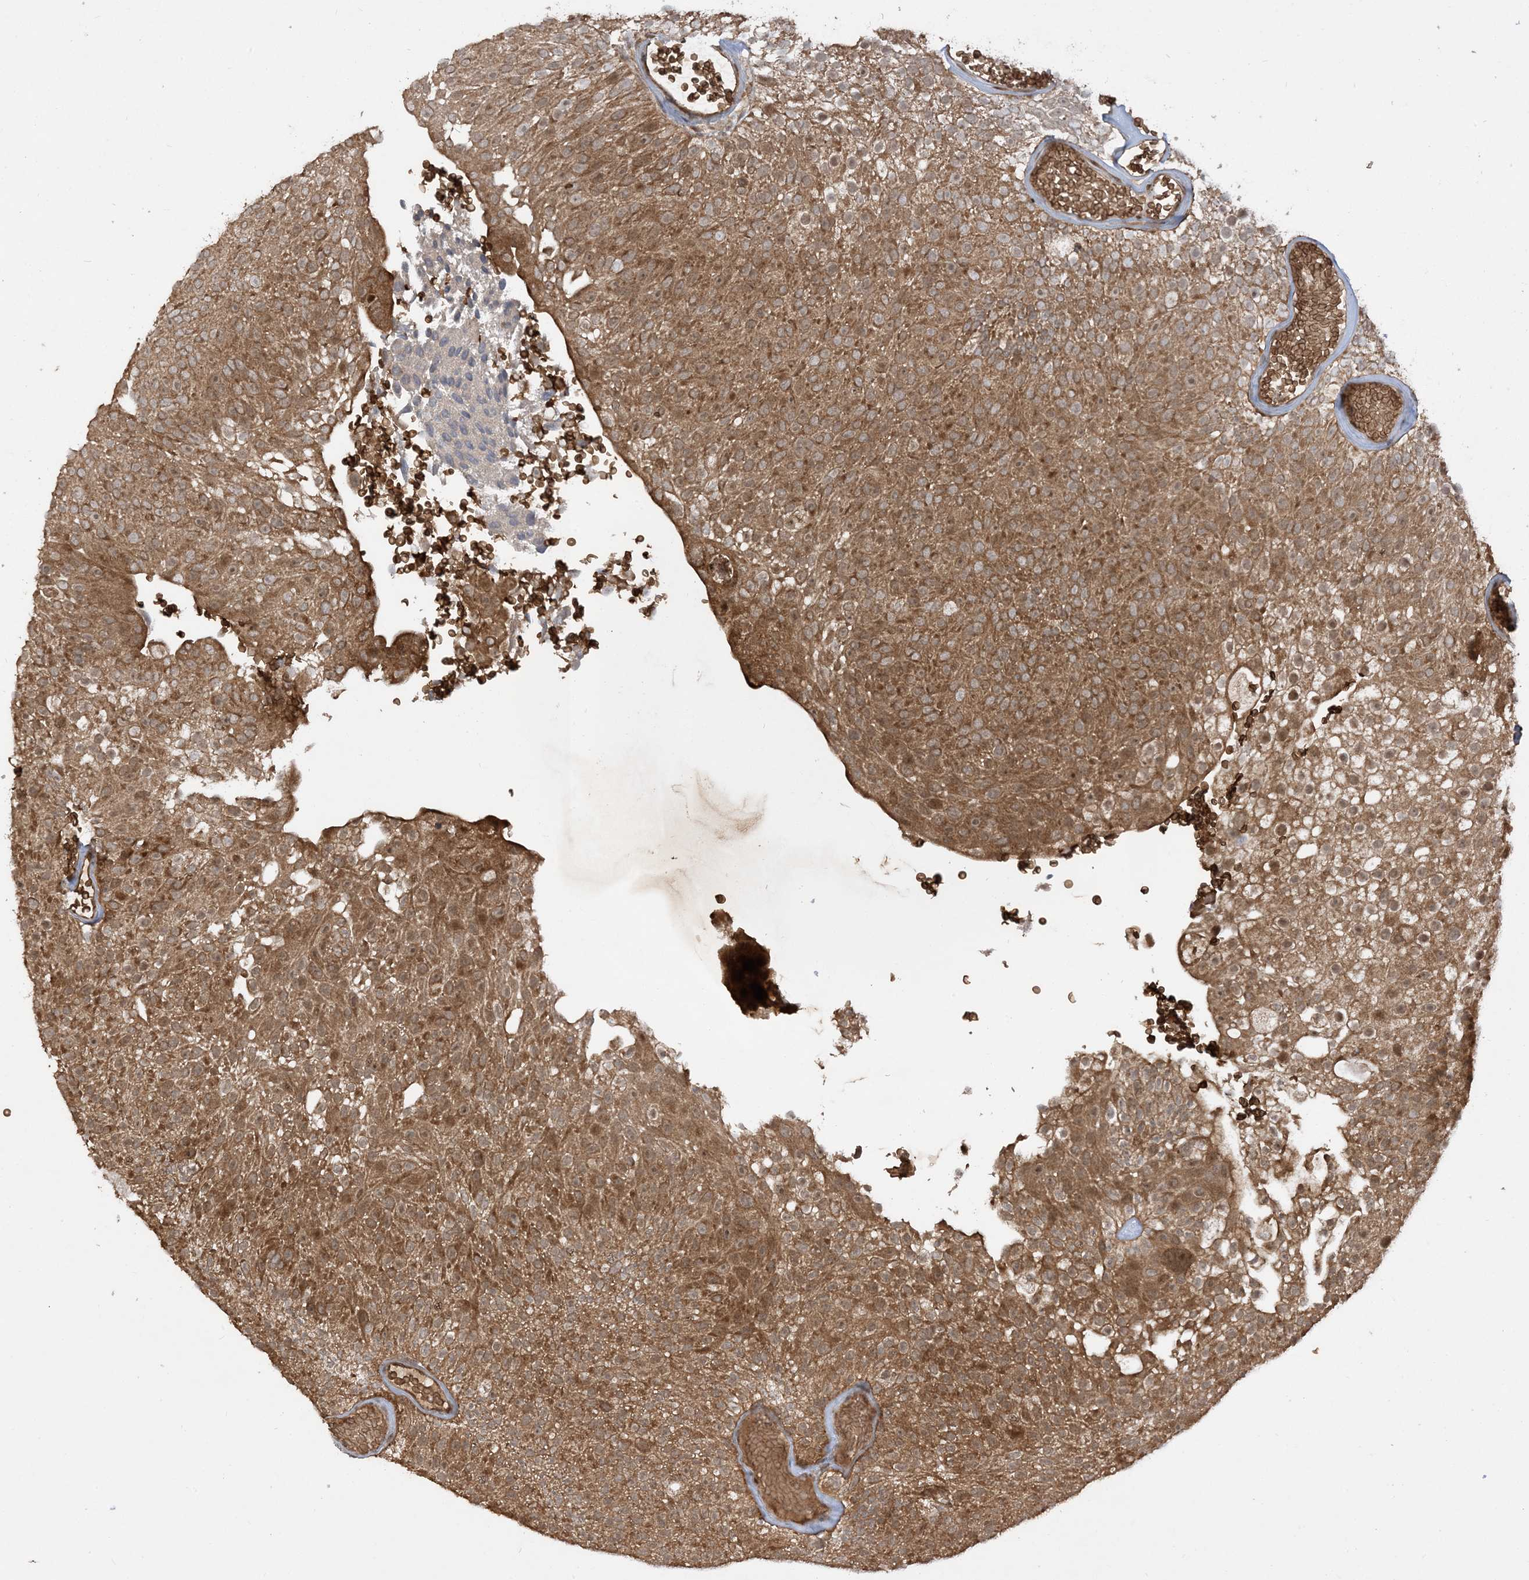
{"staining": {"intensity": "strong", "quantity": ">75%", "location": "cytoplasmic/membranous,nuclear"}, "tissue": "urothelial cancer", "cell_type": "Tumor cells", "image_type": "cancer", "snomed": [{"axis": "morphology", "description": "Urothelial carcinoma, Low grade"}, {"axis": "topography", "description": "Urinary bladder"}], "caption": "Low-grade urothelial carcinoma was stained to show a protein in brown. There is high levels of strong cytoplasmic/membranous and nuclear expression in about >75% of tumor cells.", "gene": "PUSL1", "patient": {"sex": "male", "age": 78}}